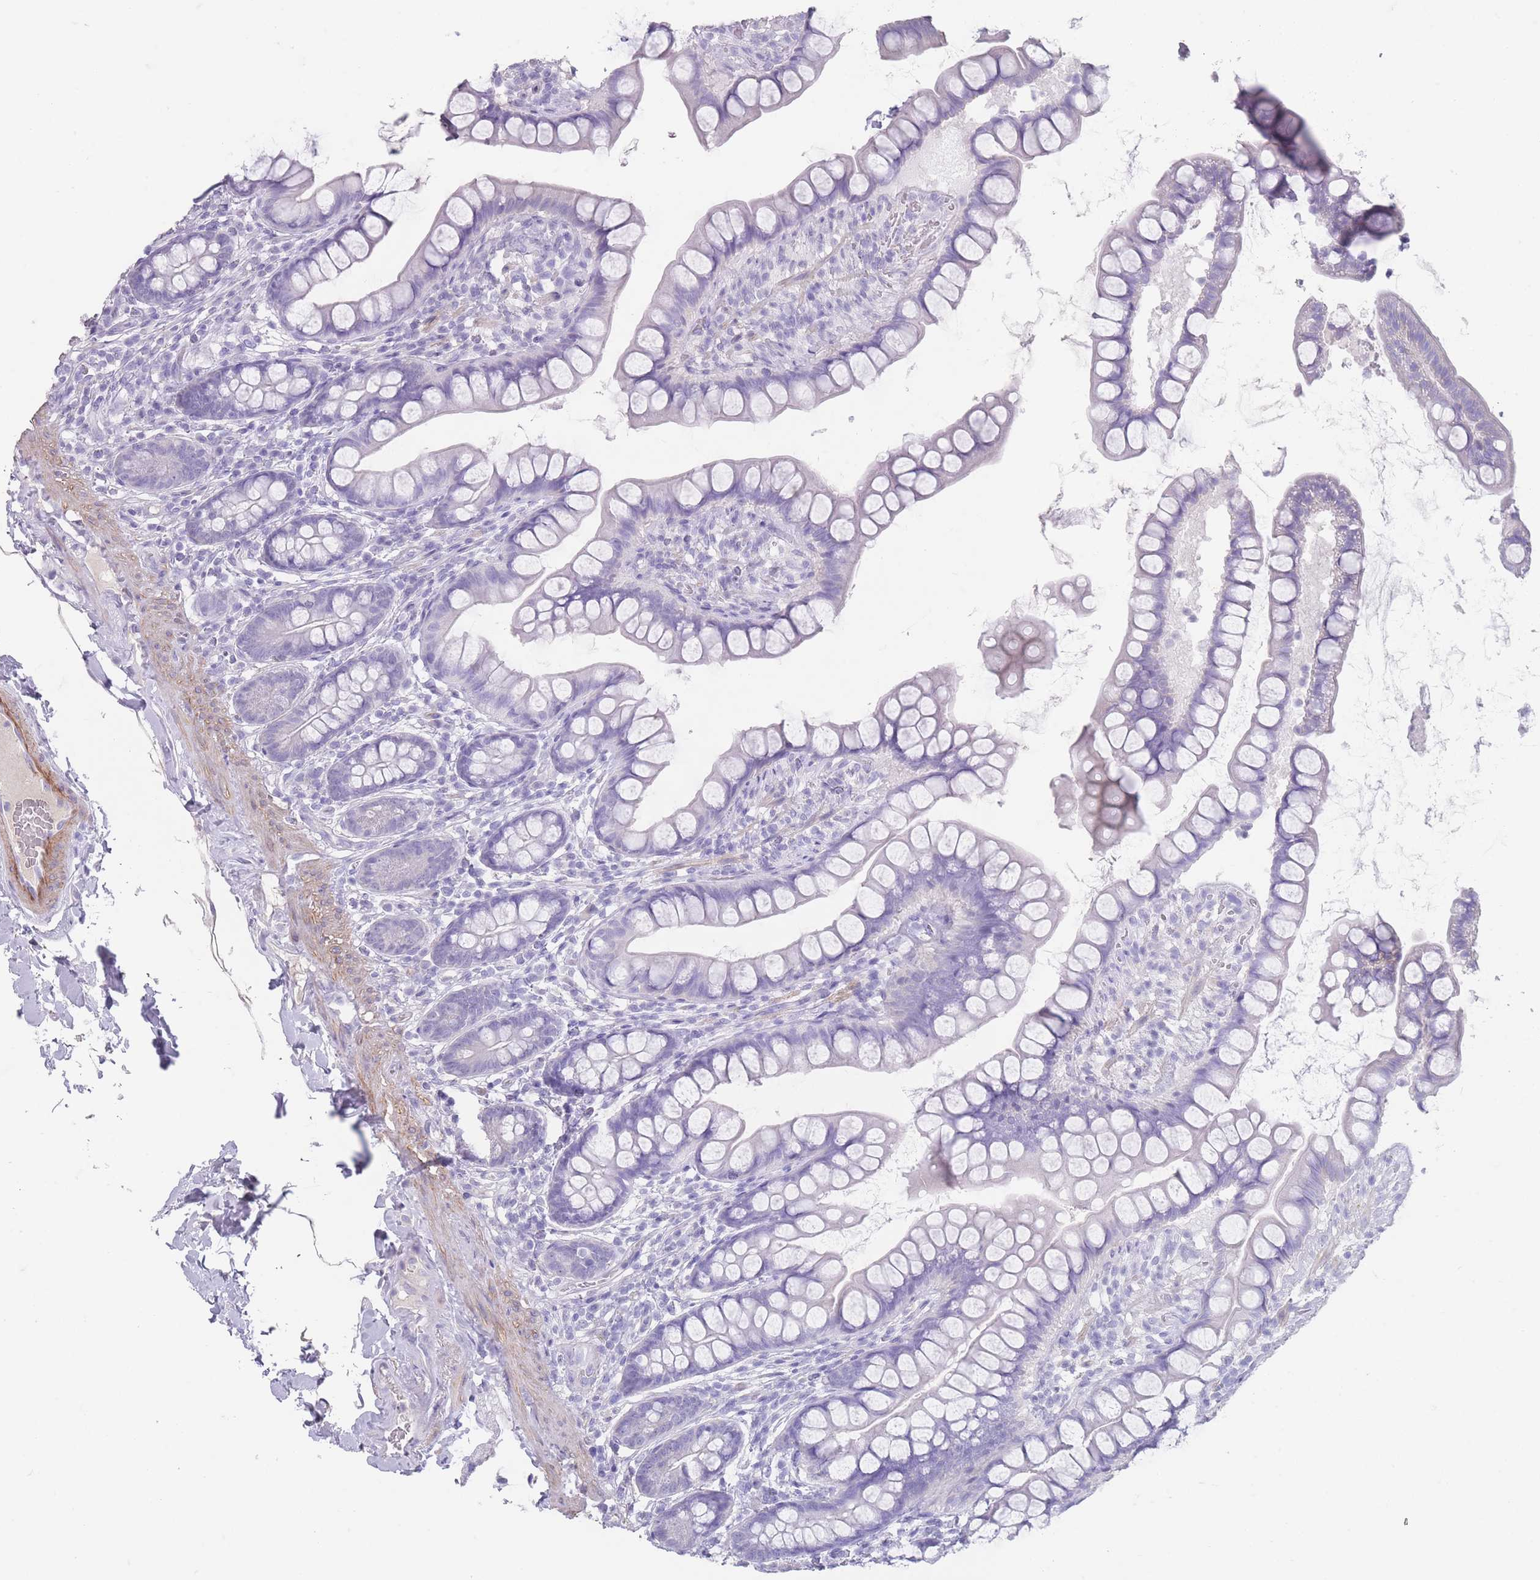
{"staining": {"intensity": "negative", "quantity": "none", "location": "none"}, "tissue": "small intestine", "cell_type": "Glandular cells", "image_type": "normal", "snomed": [{"axis": "morphology", "description": "Normal tissue, NOS"}, {"axis": "topography", "description": "Small intestine"}], "caption": "Immunohistochemical staining of unremarkable small intestine displays no significant staining in glandular cells.", "gene": "RHBG", "patient": {"sex": "male", "age": 70}}